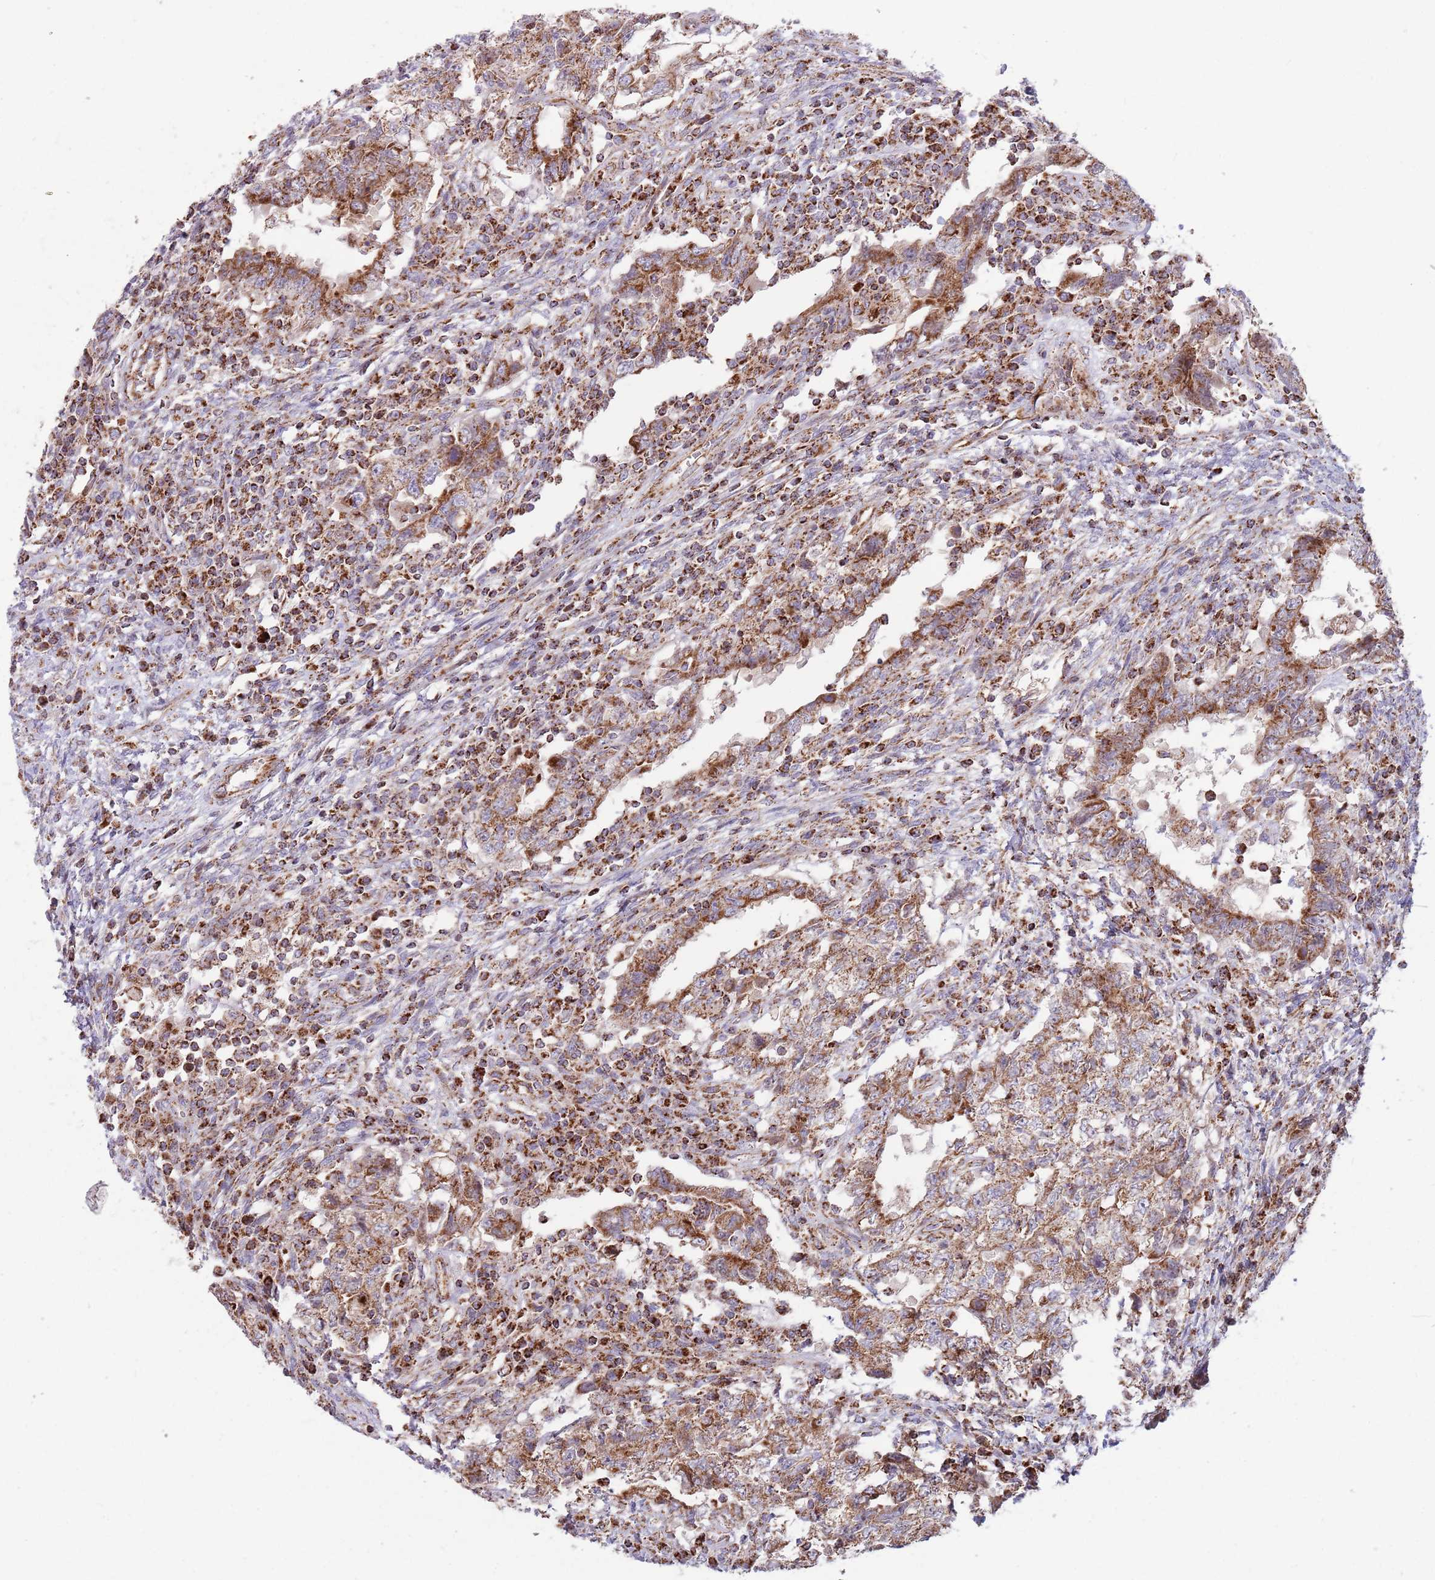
{"staining": {"intensity": "strong", "quantity": ">75%", "location": "cytoplasmic/membranous"}, "tissue": "testis cancer", "cell_type": "Tumor cells", "image_type": "cancer", "snomed": [{"axis": "morphology", "description": "Carcinoma, Embryonal, NOS"}, {"axis": "topography", "description": "Testis"}], "caption": "Tumor cells demonstrate high levels of strong cytoplasmic/membranous positivity in about >75% of cells in testis cancer (embryonal carcinoma).", "gene": "ATP5PD", "patient": {"sex": "male", "age": 26}}